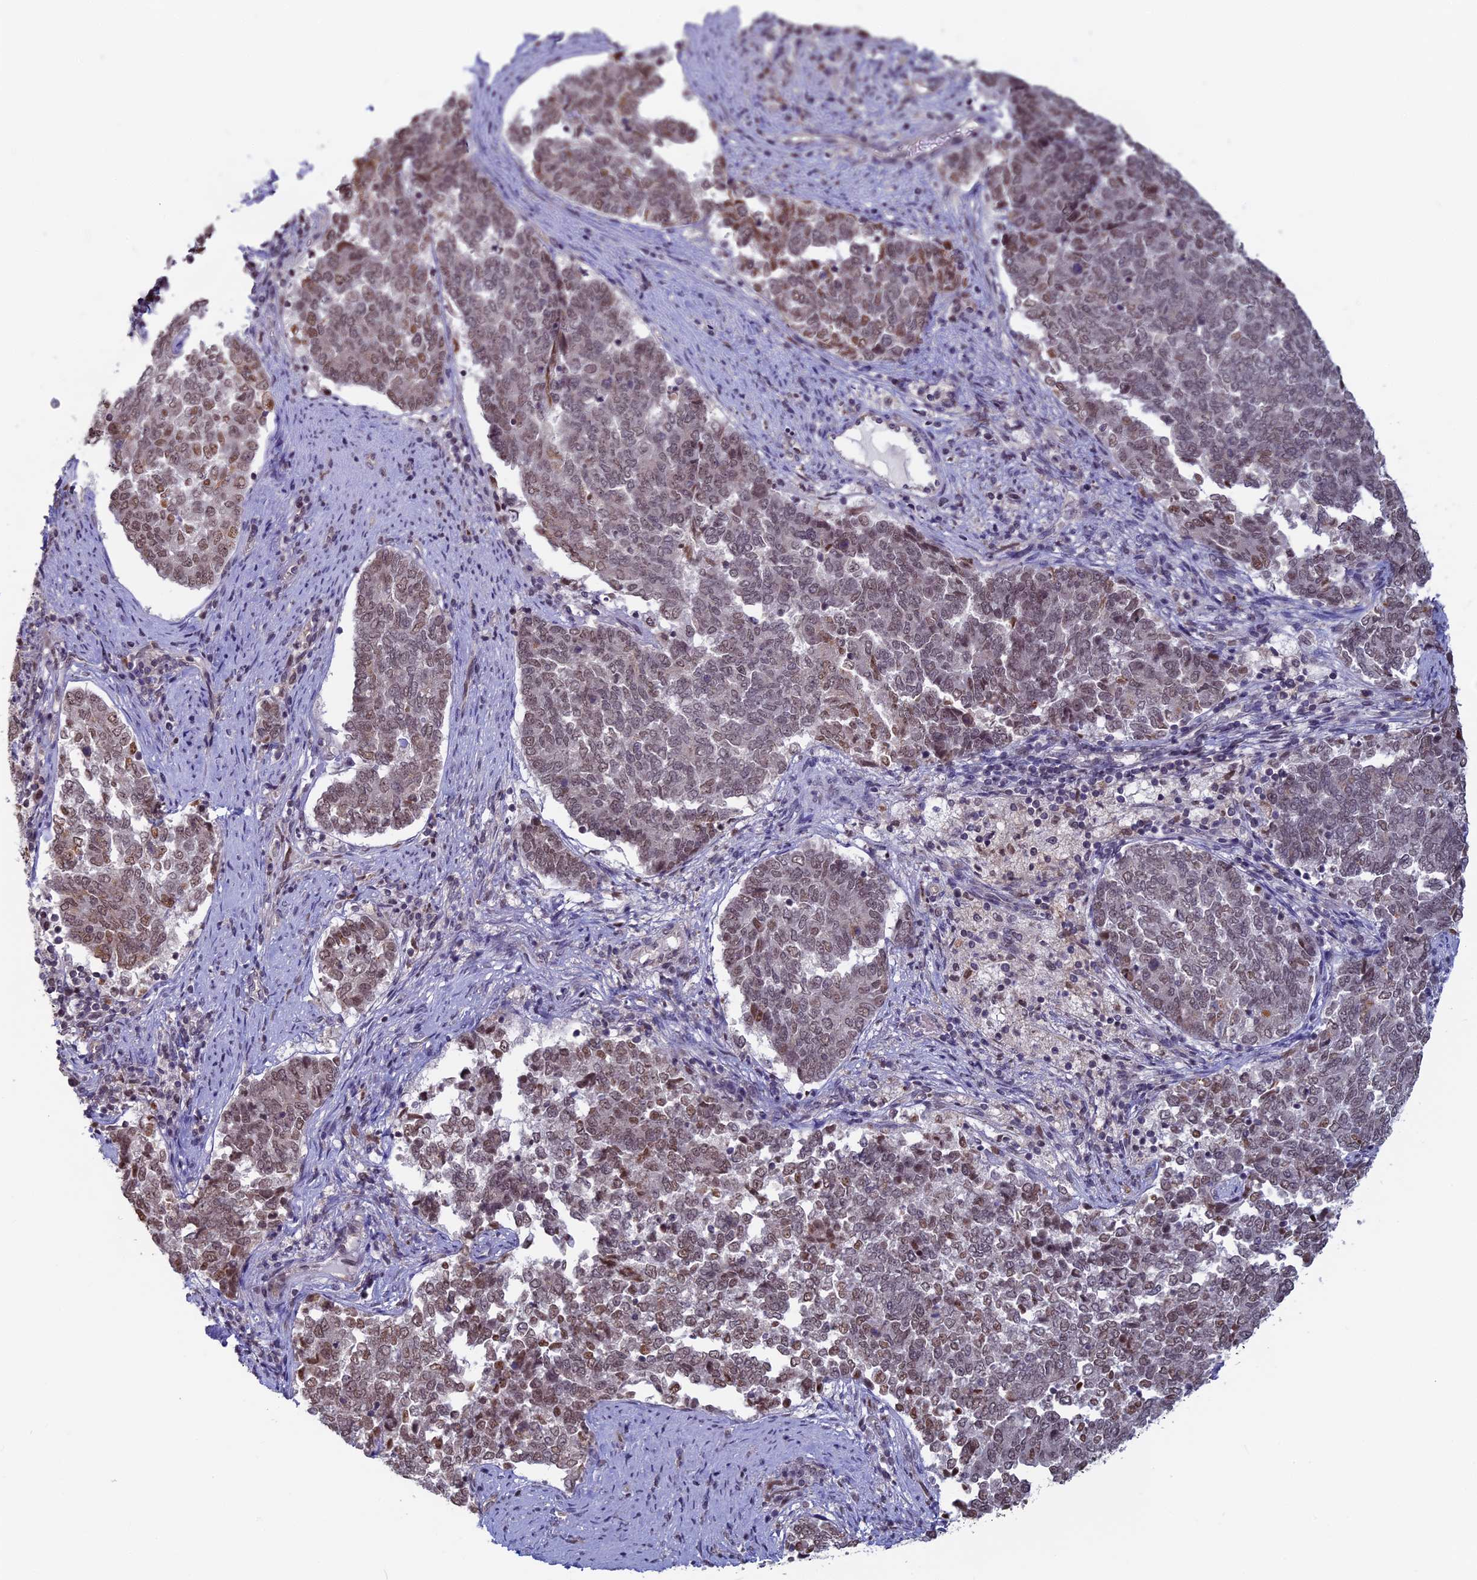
{"staining": {"intensity": "weak", "quantity": ">75%", "location": "nuclear"}, "tissue": "endometrial cancer", "cell_type": "Tumor cells", "image_type": "cancer", "snomed": [{"axis": "morphology", "description": "Adenocarcinoma, NOS"}, {"axis": "topography", "description": "Endometrium"}], "caption": "A brown stain highlights weak nuclear positivity of a protein in human endometrial cancer tumor cells.", "gene": "SPIRE1", "patient": {"sex": "female", "age": 80}}